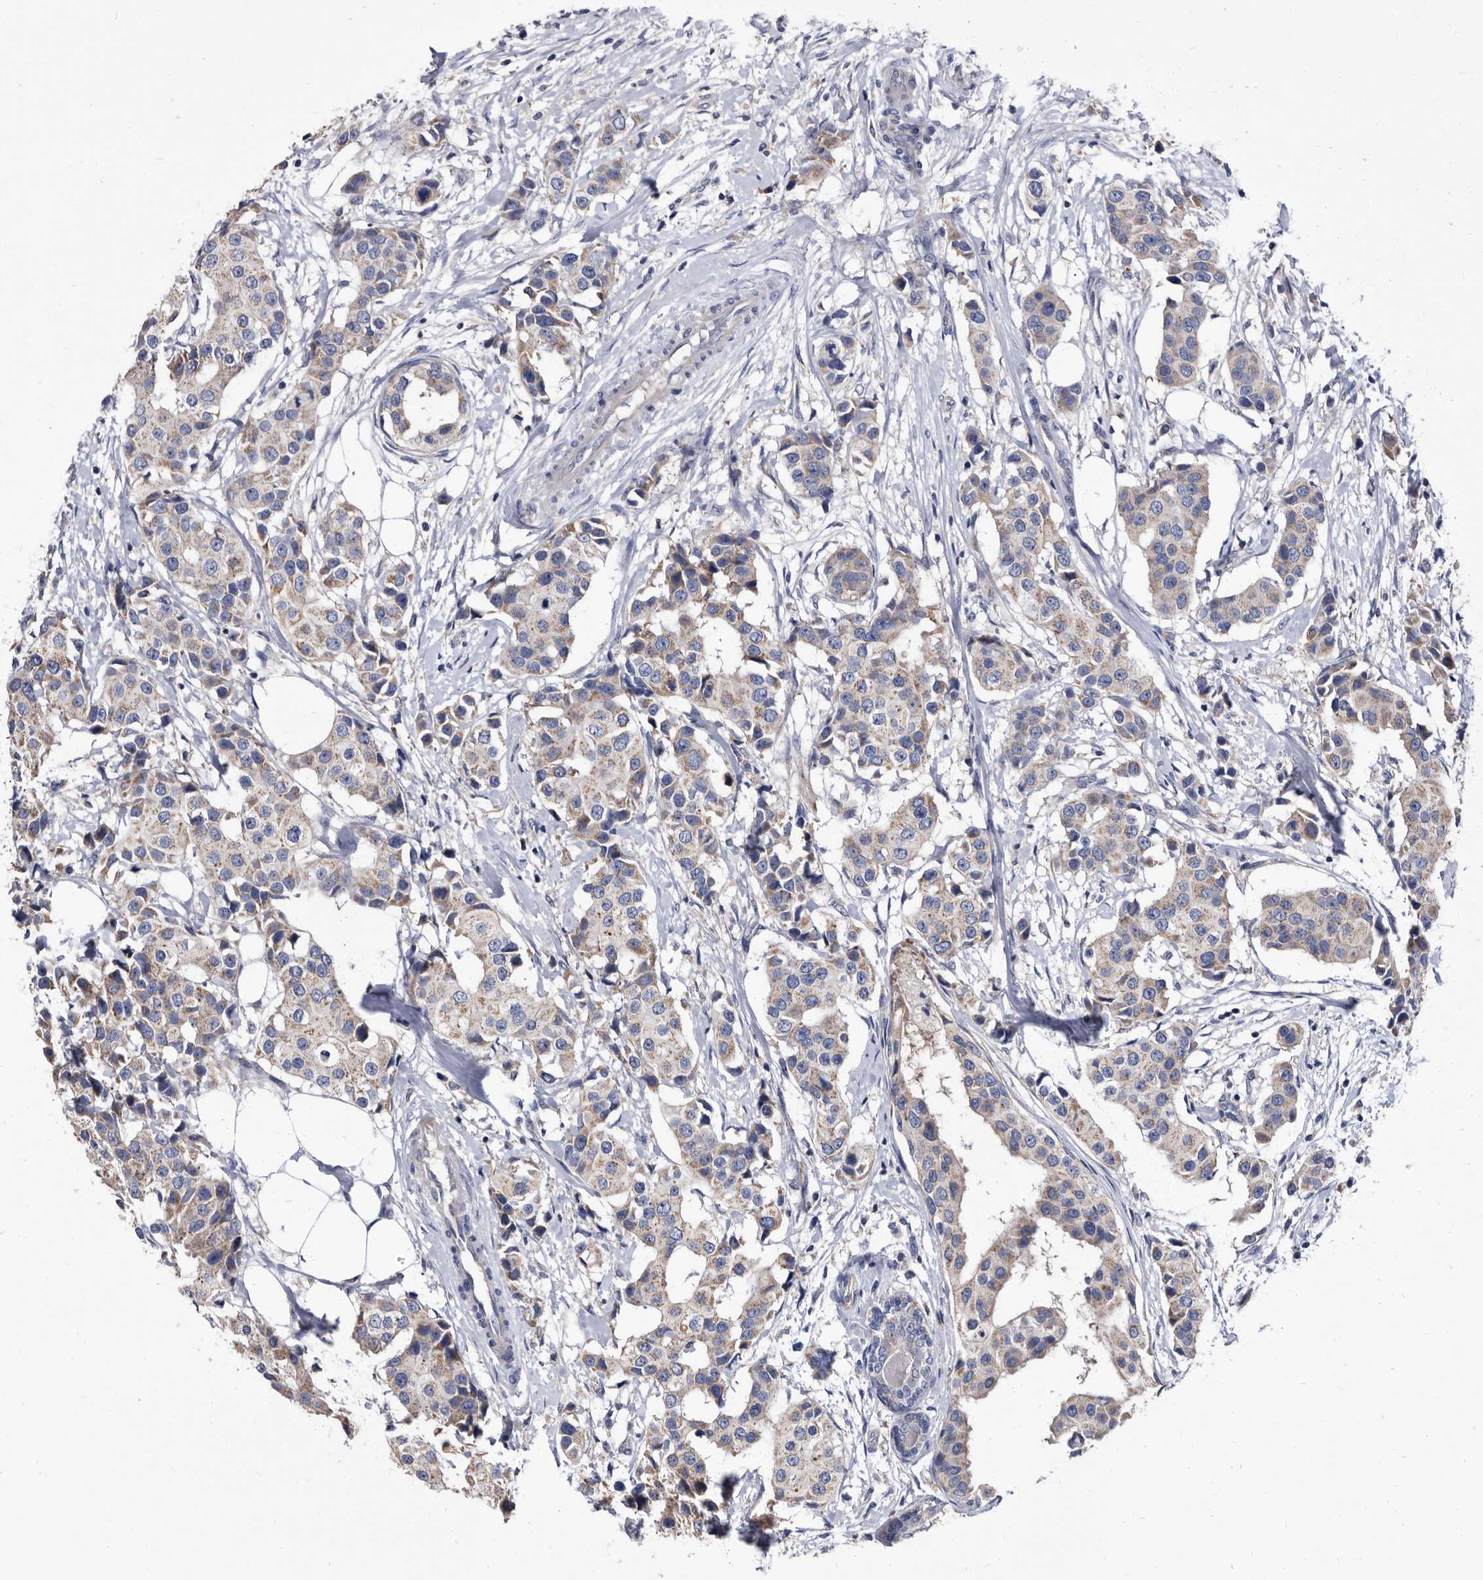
{"staining": {"intensity": "weak", "quantity": ">75%", "location": "cytoplasmic/membranous"}, "tissue": "breast cancer", "cell_type": "Tumor cells", "image_type": "cancer", "snomed": [{"axis": "morphology", "description": "Normal tissue, NOS"}, {"axis": "morphology", "description": "Duct carcinoma"}, {"axis": "topography", "description": "Breast"}], "caption": "Breast intraductal carcinoma stained with a protein marker demonstrates weak staining in tumor cells.", "gene": "DTNBP1", "patient": {"sex": "female", "age": 39}}